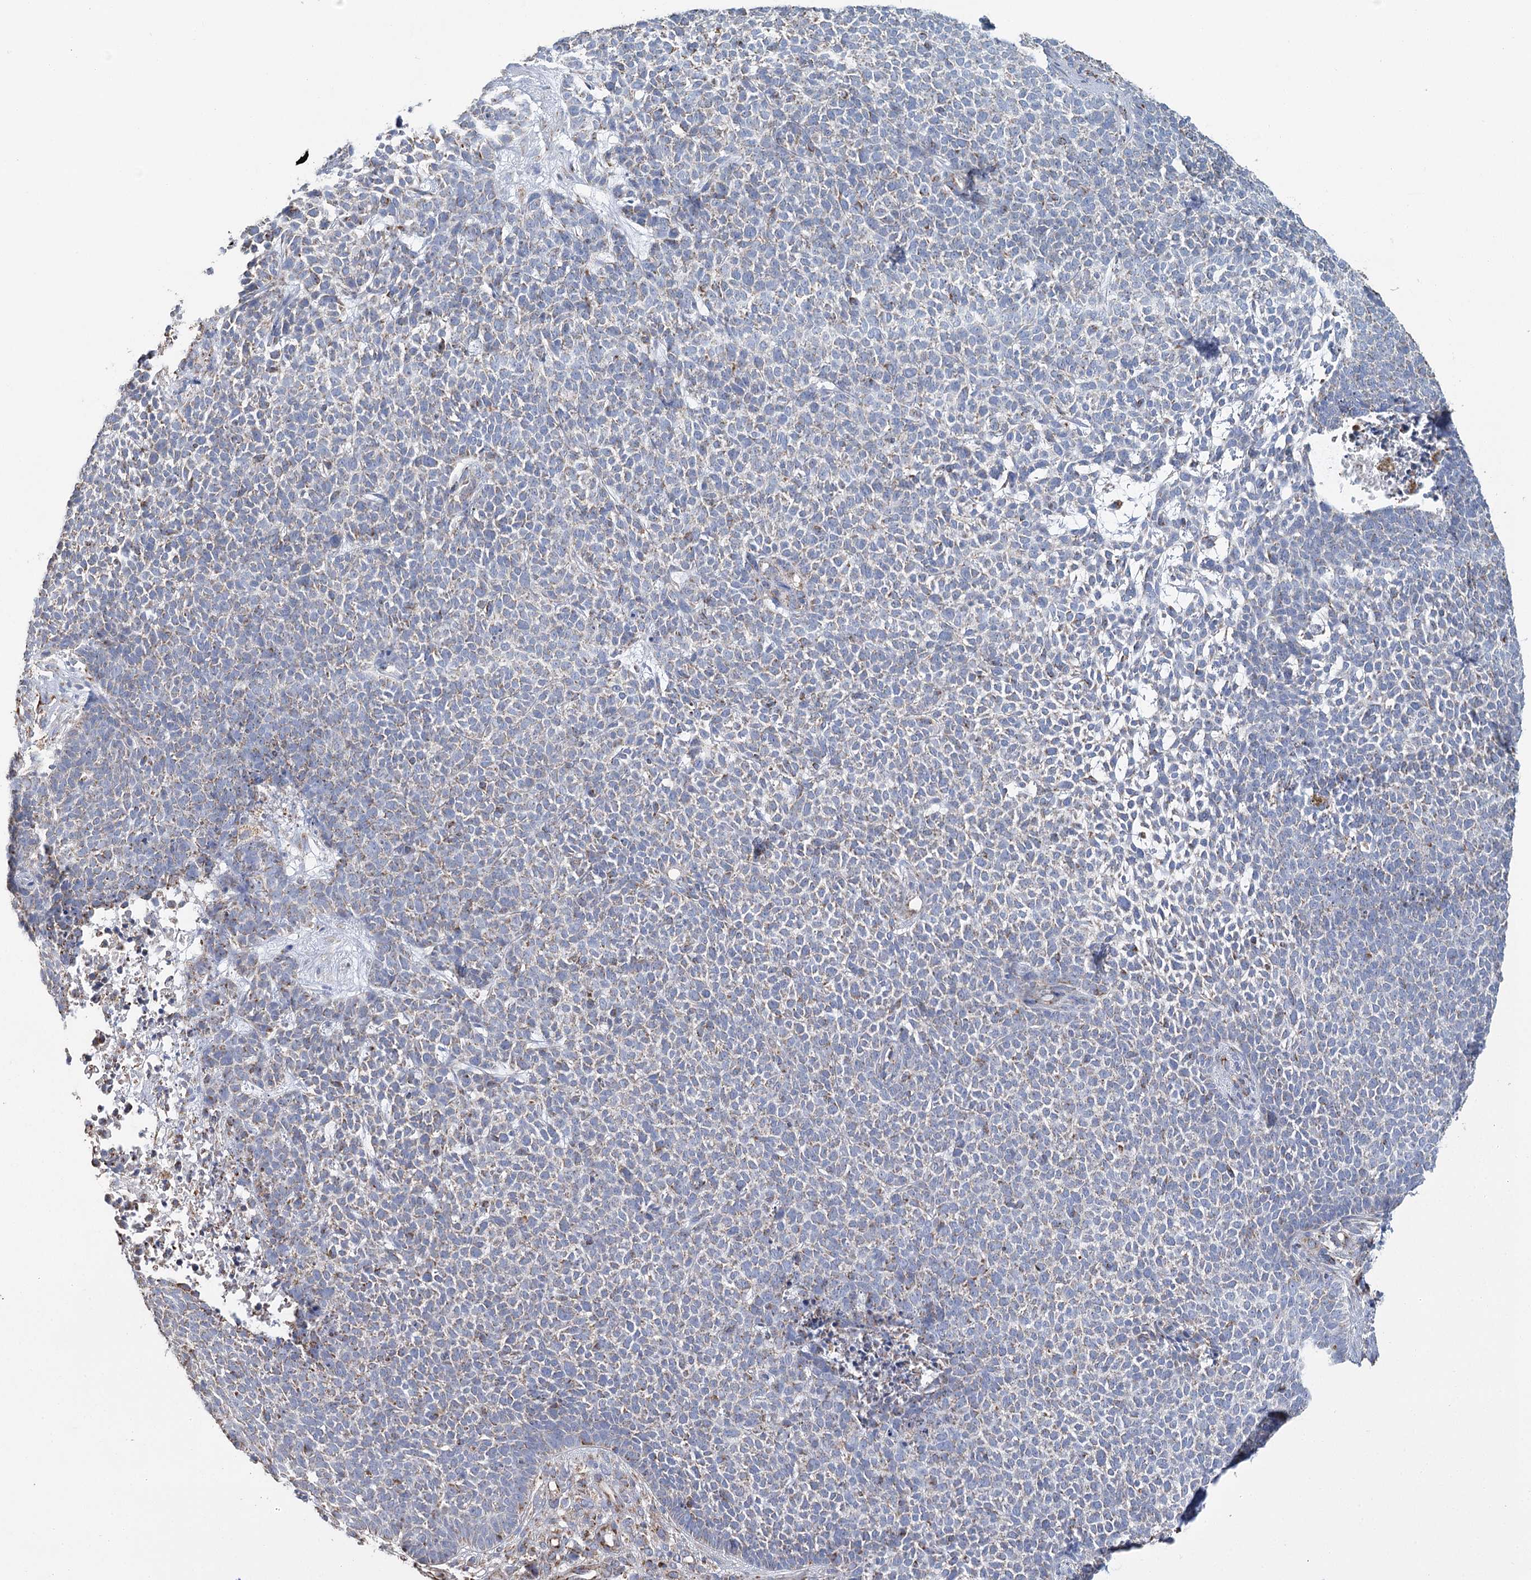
{"staining": {"intensity": "negative", "quantity": "none", "location": "none"}, "tissue": "skin cancer", "cell_type": "Tumor cells", "image_type": "cancer", "snomed": [{"axis": "morphology", "description": "Basal cell carcinoma"}, {"axis": "topography", "description": "Skin"}], "caption": "The micrograph demonstrates no significant positivity in tumor cells of skin cancer.", "gene": "MRPL44", "patient": {"sex": "female", "age": 84}}